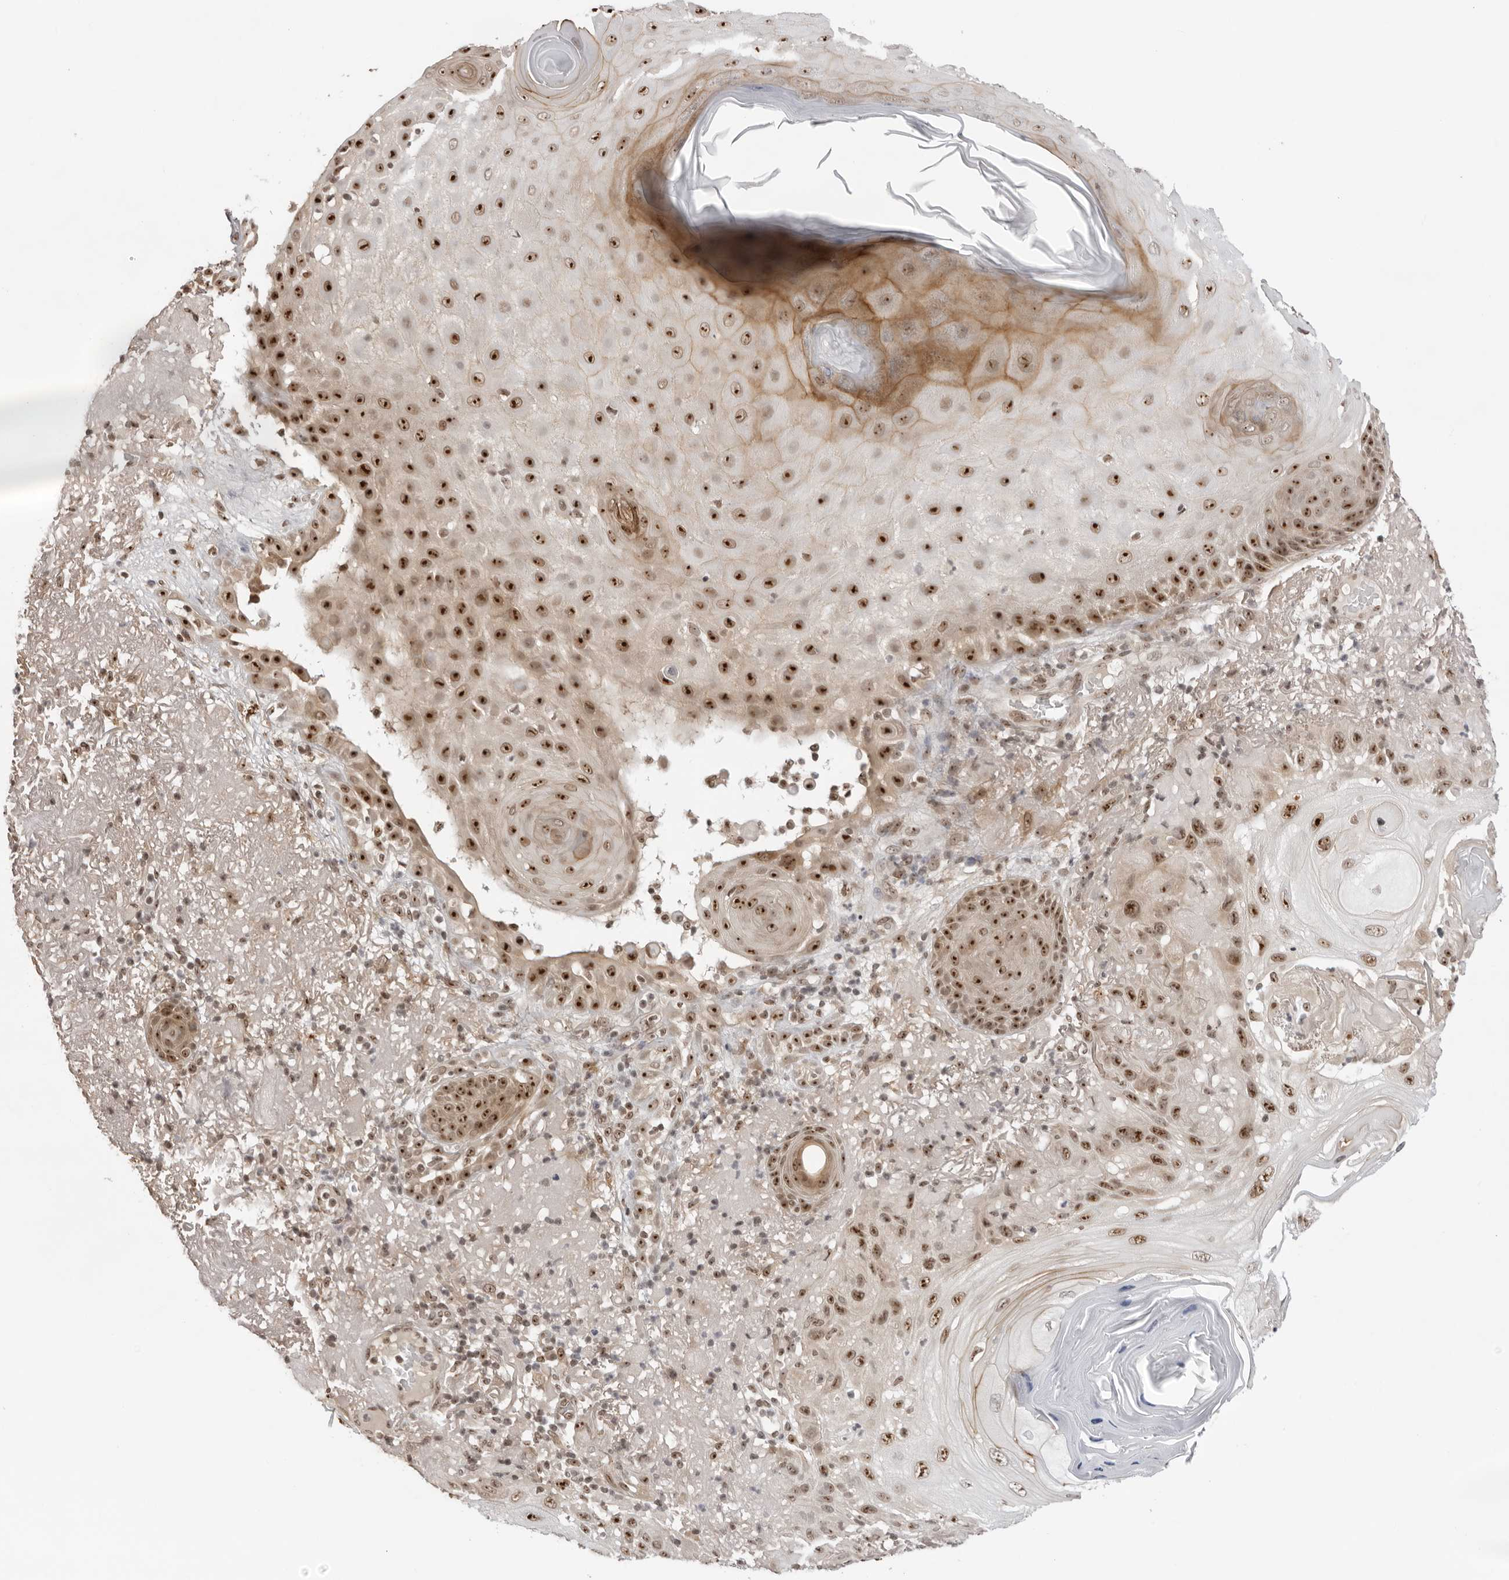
{"staining": {"intensity": "strong", "quantity": ">75%", "location": "cytoplasmic/membranous,nuclear"}, "tissue": "skin cancer", "cell_type": "Tumor cells", "image_type": "cancer", "snomed": [{"axis": "morphology", "description": "Normal tissue, NOS"}, {"axis": "morphology", "description": "Squamous cell carcinoma, NOS"}, {"axis": "topography", "description": "Skin"}], "caption": "IHC of skin cancer (squamous cell carcinoma) displays high levels of strong cytoplasmic/membranous and nuclear expression in about >75% of tumor cells.", "gene": "EXOSC10", "patient": {"sex": "female", "age": 96}}